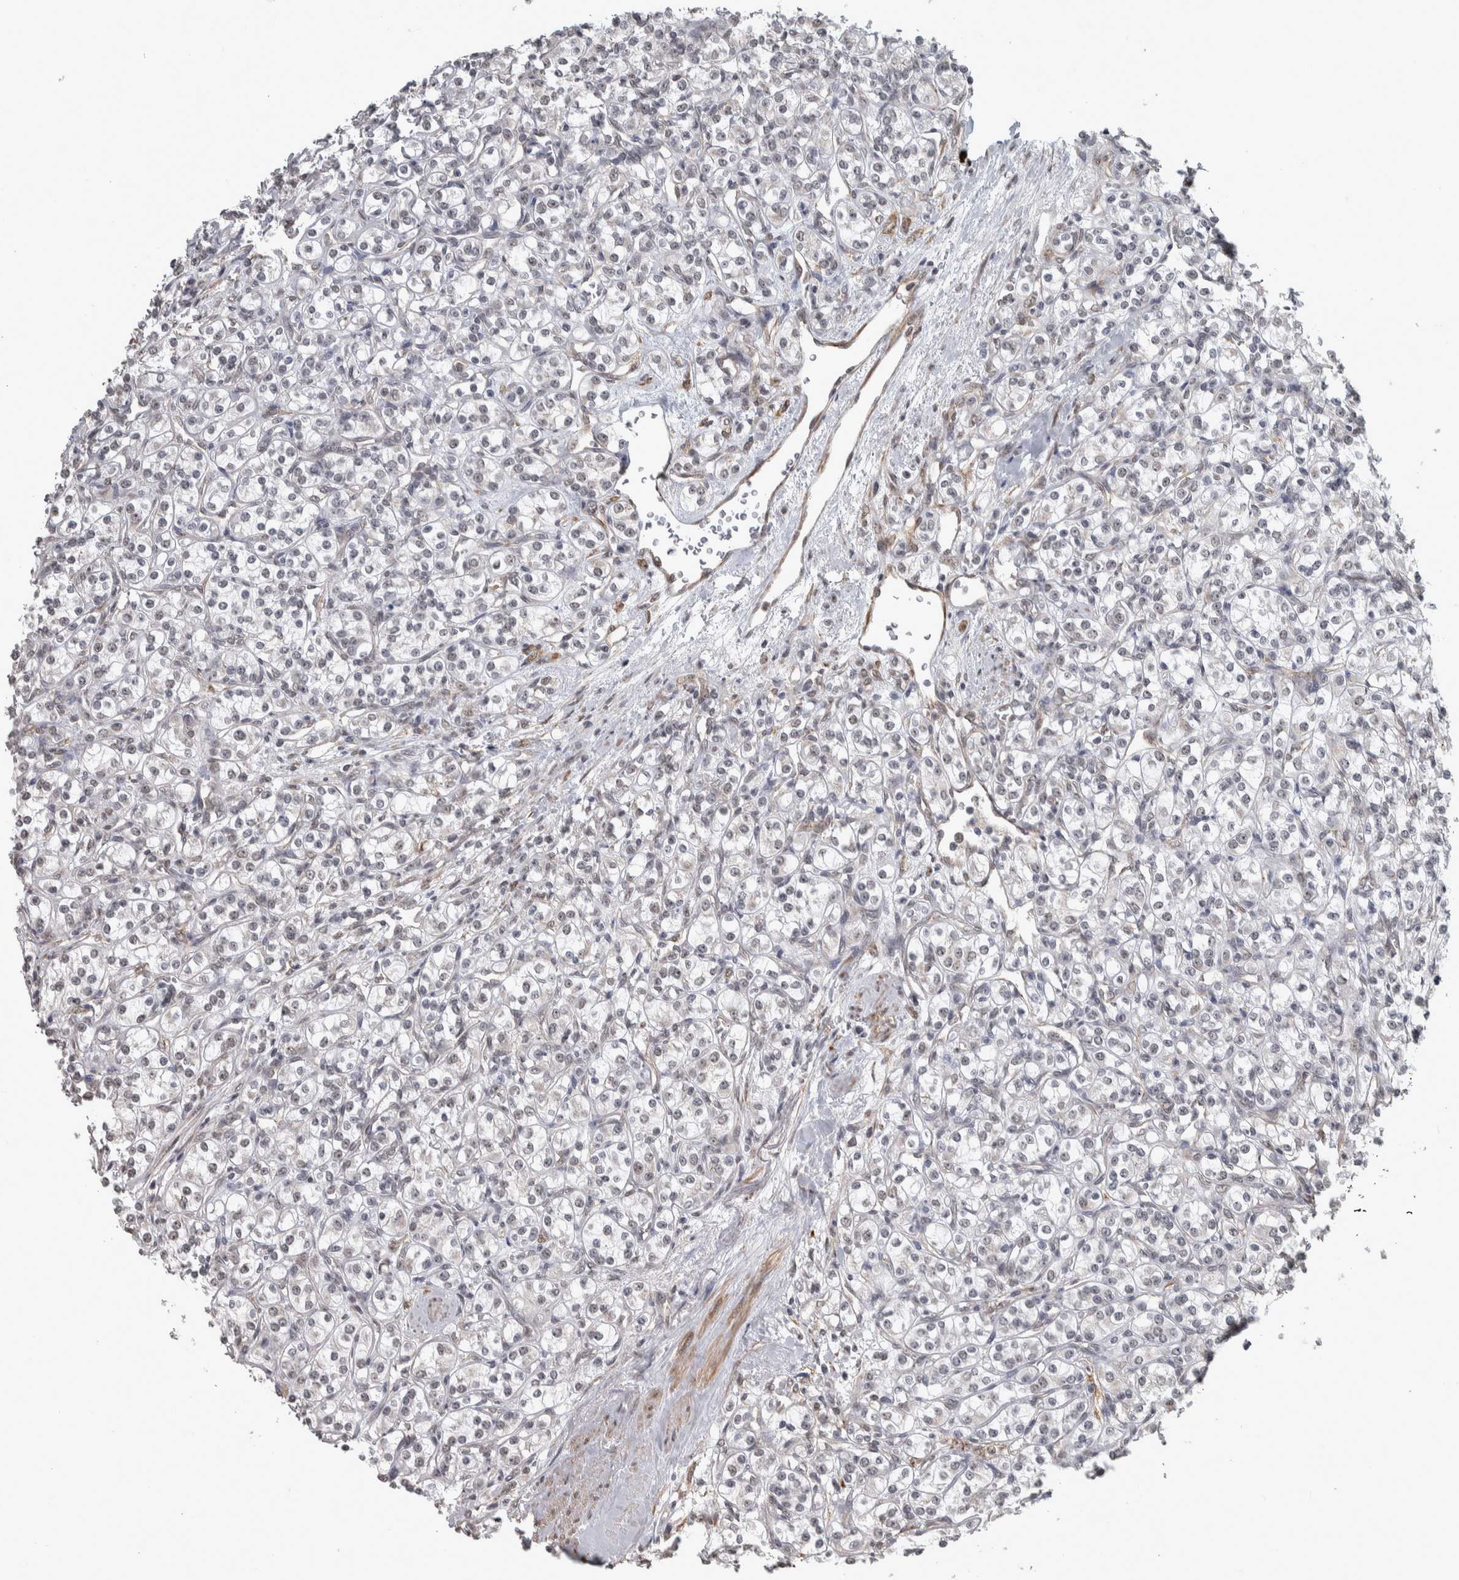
{"staining": {"intensity": "negative", "quantity": "none", "location": "none"}, "tissue": "renal cancer", "cell_type": "Tumor cells", "image_type": "cancer", "snomed": [{"axis": "morphology", "description": "Adenocarcinoma, NOS"}, {"axis": "topography", "description": "Kidney"}], "caption": "Immunohistochemistry (IHC) of human renal cancer (adenocarcinoma) displays no positivity in tumor cells.", "gene": "DDX42", "patient": {"sex": "male", "age": 77}}